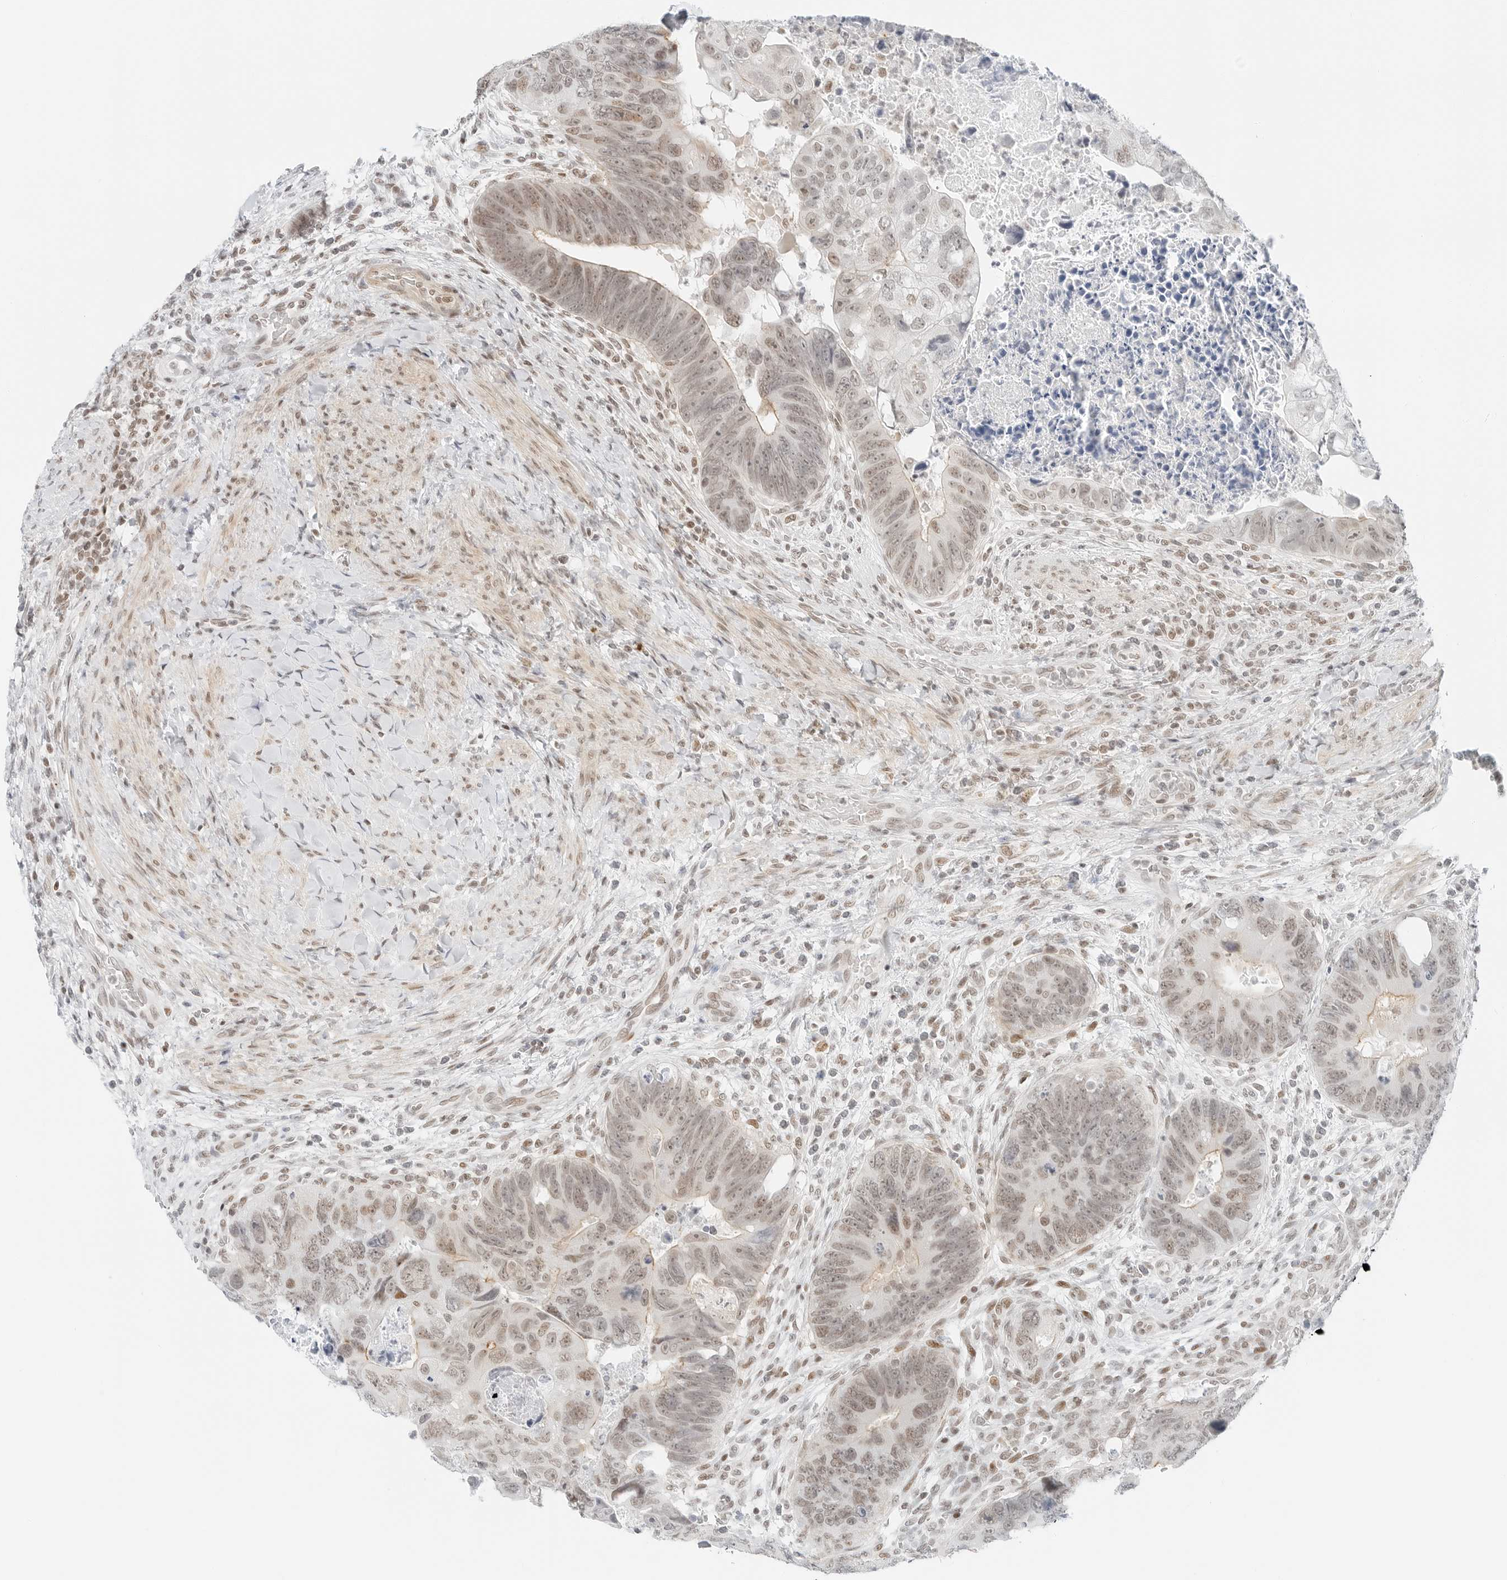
{"staining": {"intensity": "weak", "quantity": ">75%", "location": "cytoplasmic/membranous,nuclear"}, "tissue": "colorectal cancer", "cell_type": "Tumor cells", "image_type": "cancer", "snomed": [{"axis": "morphology", "description": "Adenocarcinoma, NOS"}, {"axis": "topography", "description": "Rectum"}], "caption": "Colorectal adenocarcinoma tissue demonstrates weak cytoplasmic/membranous and nuclear expression in about >75% of tumor cells, visualized by immunohistochemistry.", "gene": "CRTC2", "patient": {"sex": "male", "age": 59}}